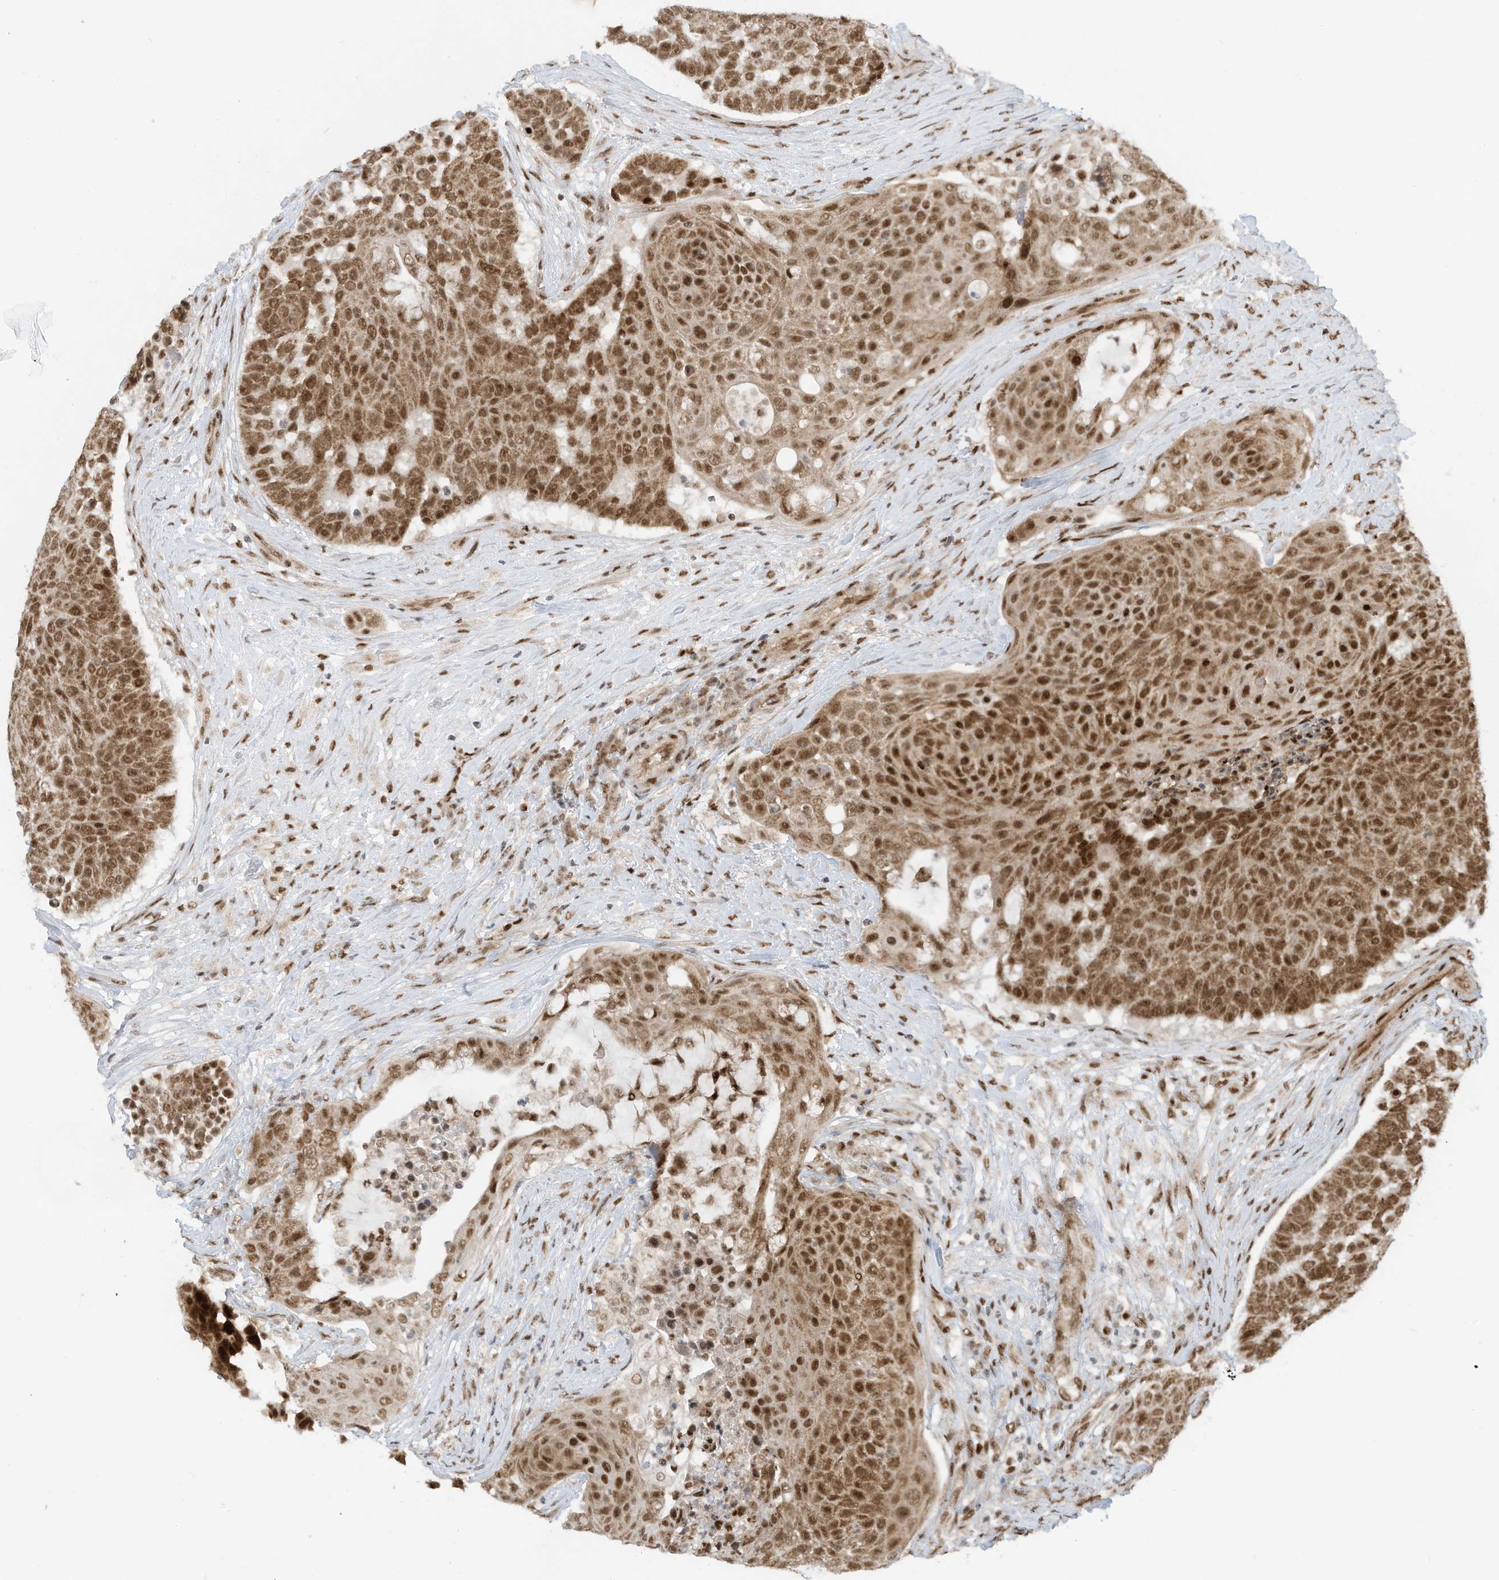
{"staining": {"intensity": "strong", "quantity": "25%-75%", "location": "nuclear"}, "tissue": "urothelial cancer", "cell_type": "Tumor cells", "image_type": "cancer", "snomed": [{"axis": "morphology", "description": "Urothelial carcinoma, High grade"}, {"axis": "topography", "description": "Urinary bladder"}], "caption": "There is high levels of strong nuclear expression in tumor cells of urothelial cancer, as demonstrated by immunohistochemical staining (brown color).", "gene": "AURKAIP1", "patient": {"sex": "female", "age": 63}}